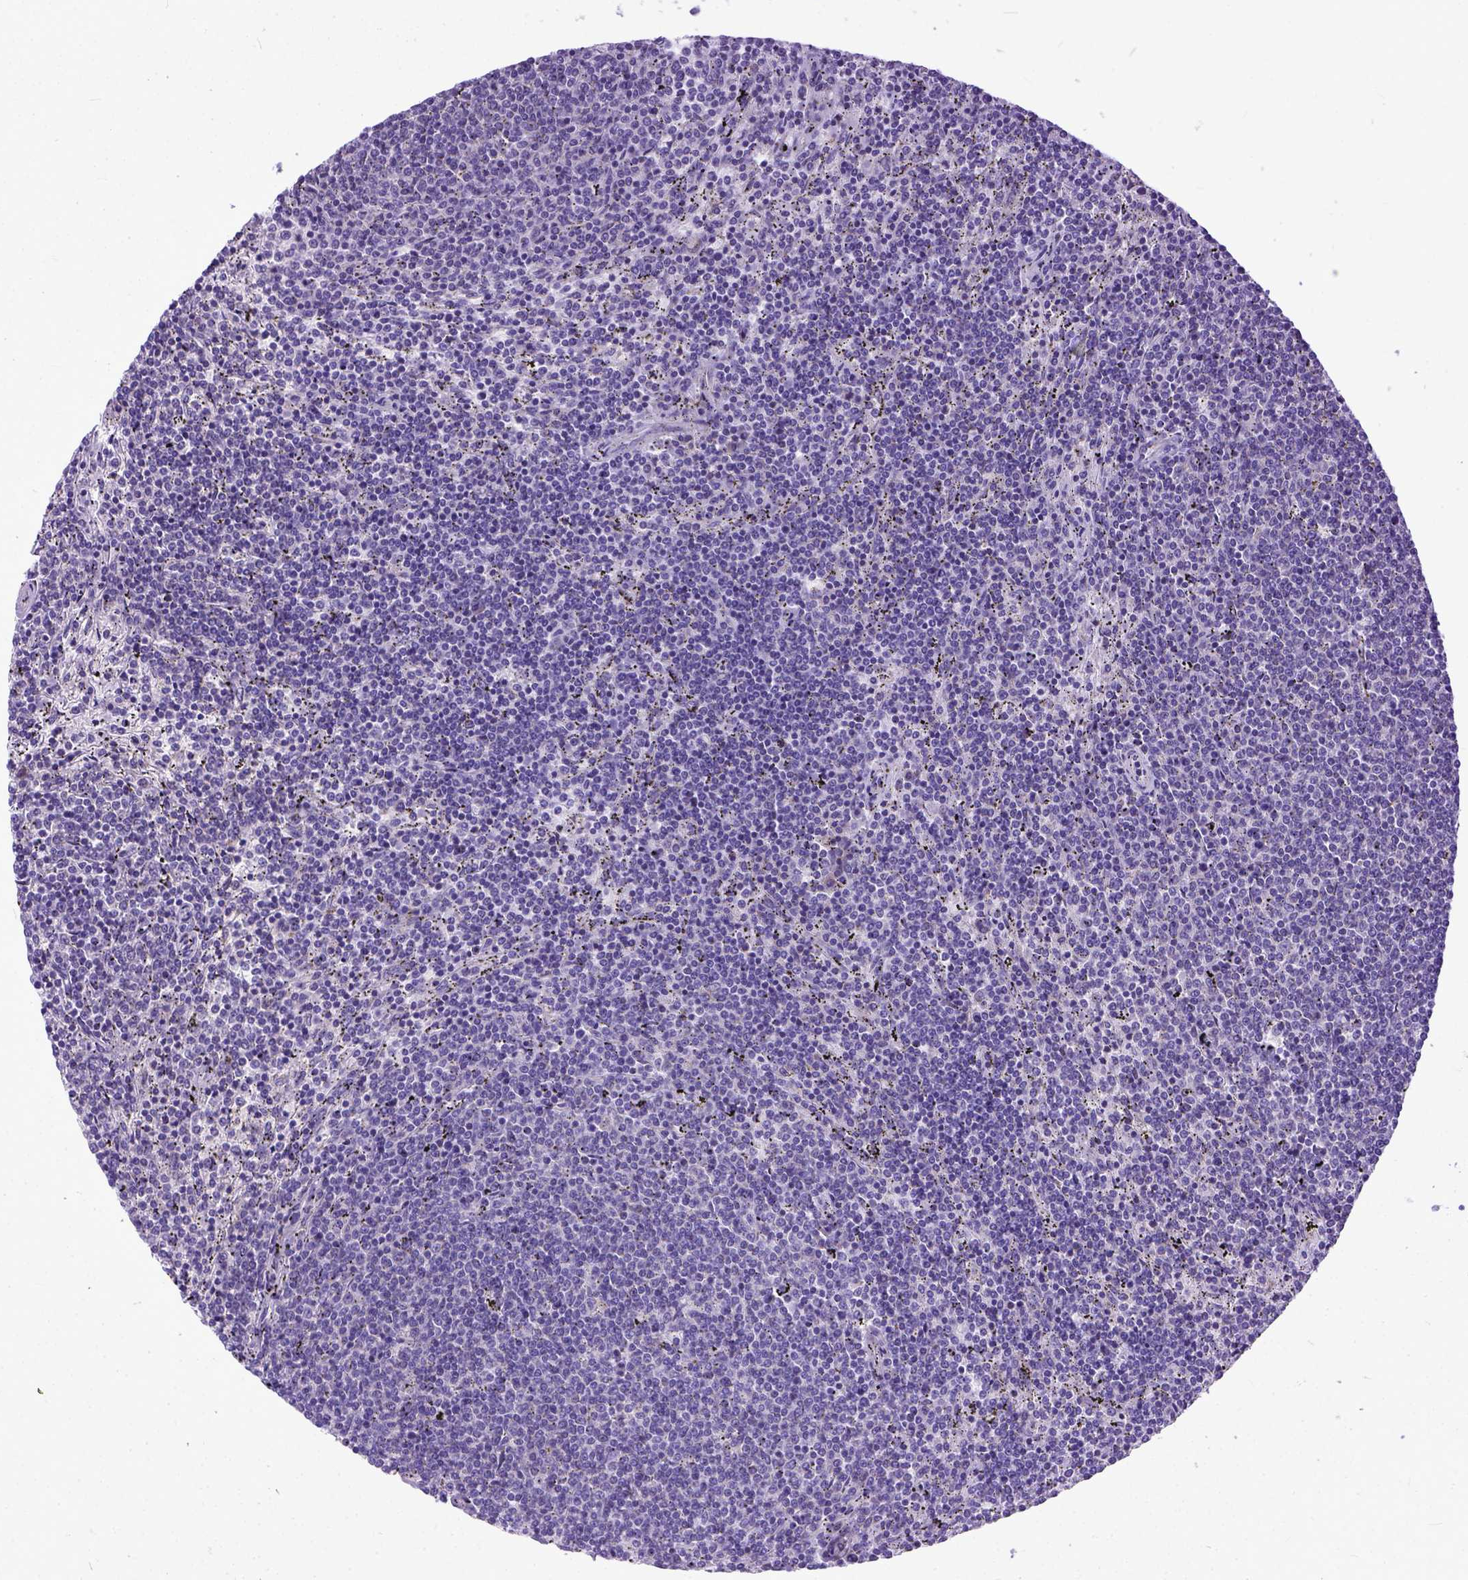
{"staining": {"intensity": "negative", "quantity": "none", "location": "none"}, "tissue": "lymphoma", "cell_type": "Tumor cells", "image_type": "cancer", "snomed": [{"axis": "morphology", "description": "Malignant lymphoma, non-Hodgkin's type, Low grade"}, {"axis": "topography", "description": "Spleen"}], "caption": "Tumor cells show no significant positivity in lymphoma.", "gene": "PLK5", "patient": {"sex": "female", "age": 50}}